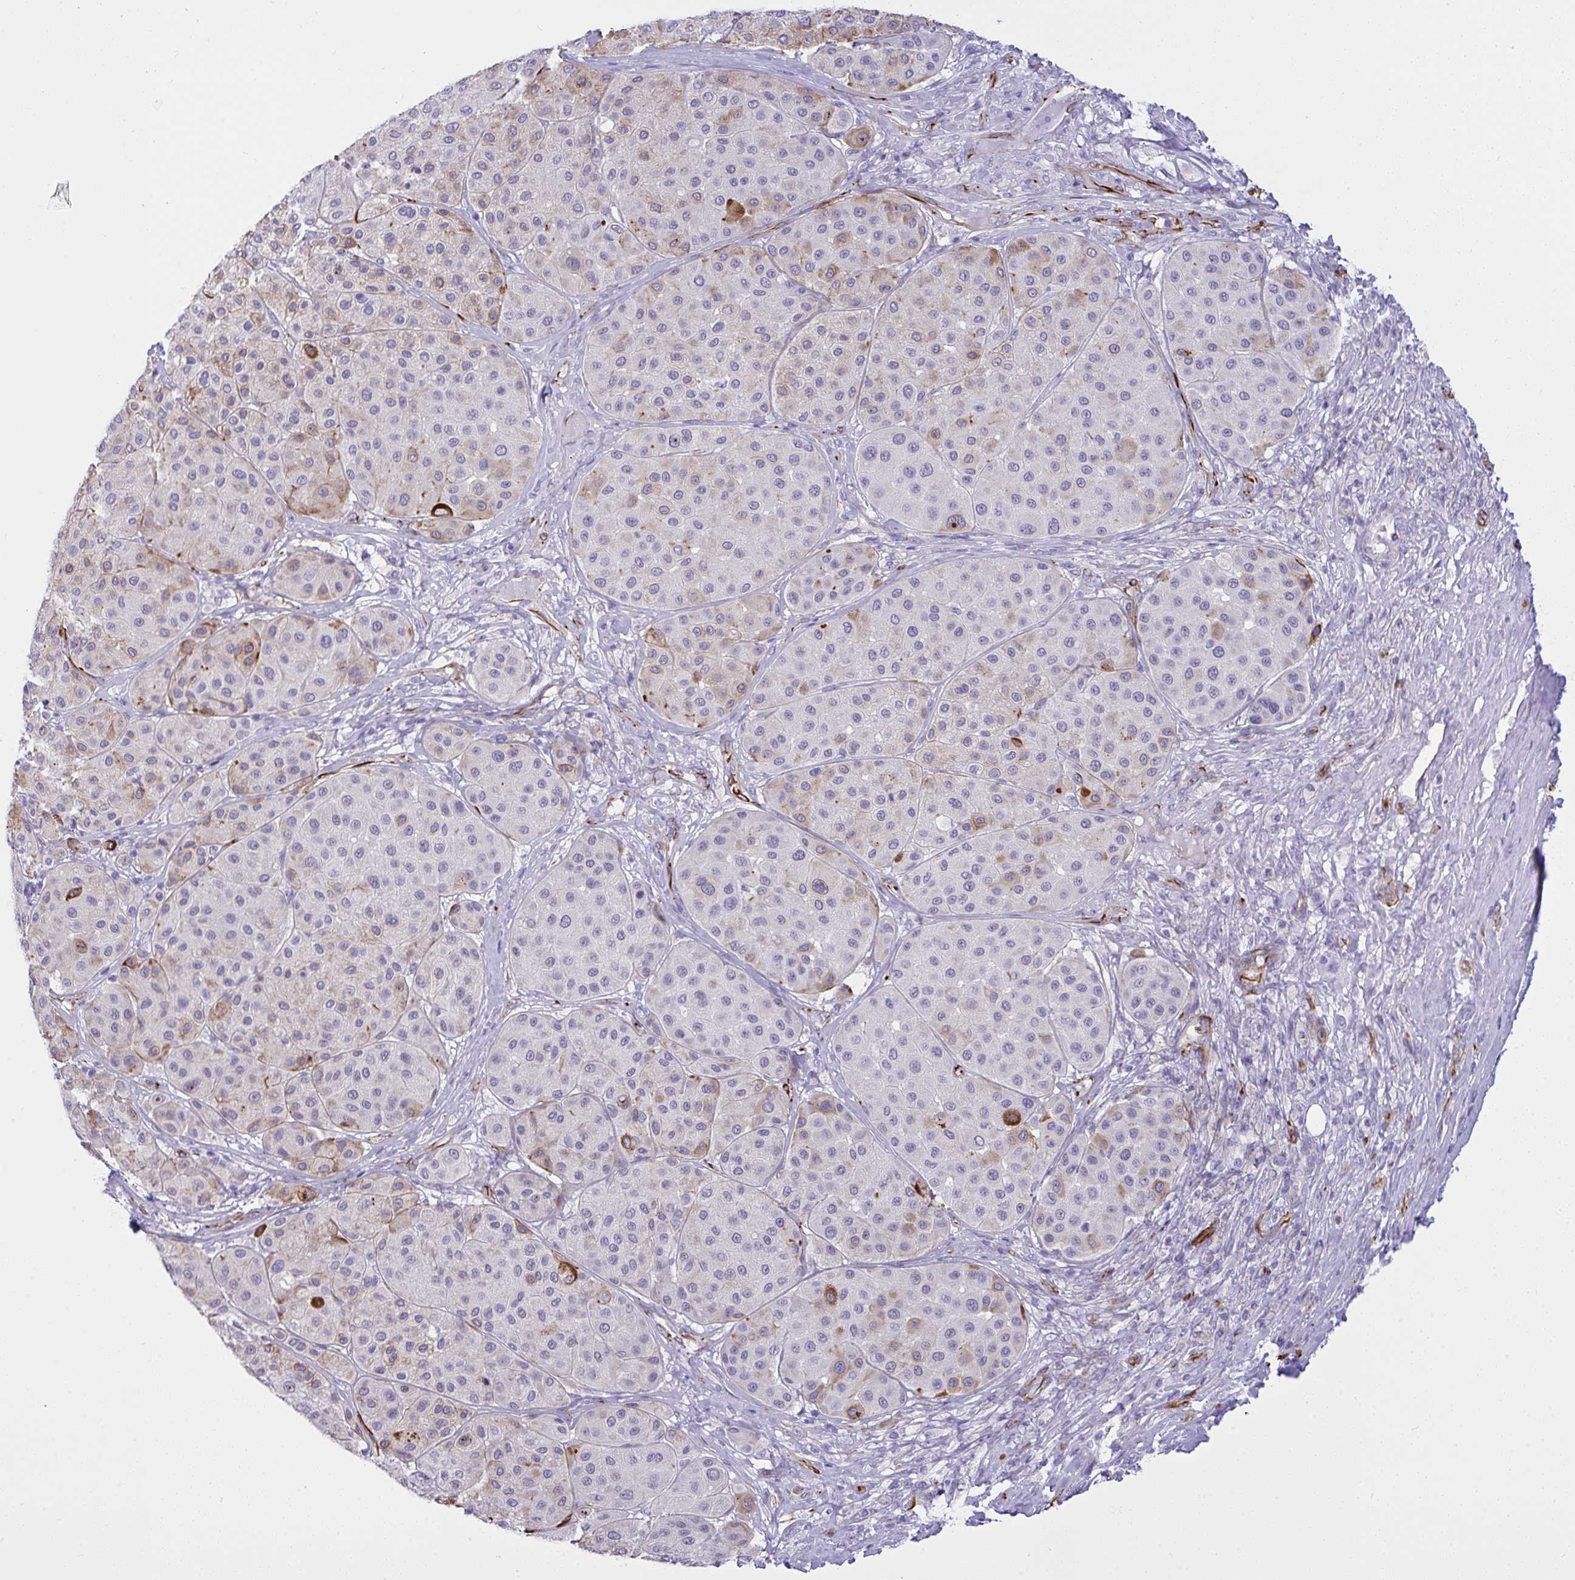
{"staining": {"intensity": "moderate", "quantity": "<25%", "location": "cytoplasmic/membranous"}, "tissue": "melanoma", "cell_type": "Tumor cells", "image_type": "cancer", "snomed": [{"axis": "morphology", "description": "Malignant melanoma, Metastatic site"}, {"axis": "topography", "description": "Smooth muscle"}], "caption": "IHC of melanoma shows low levels of moderate cytoplasmic/membranous staining in approximately <25% of tumor cells. (DAB (3,3'-diaminobenzidine) IHC, brown staining for protein, blue staining for nuclei).", "gene": "SLC35B1", "patient": {"sex": "male", "age": 41}}